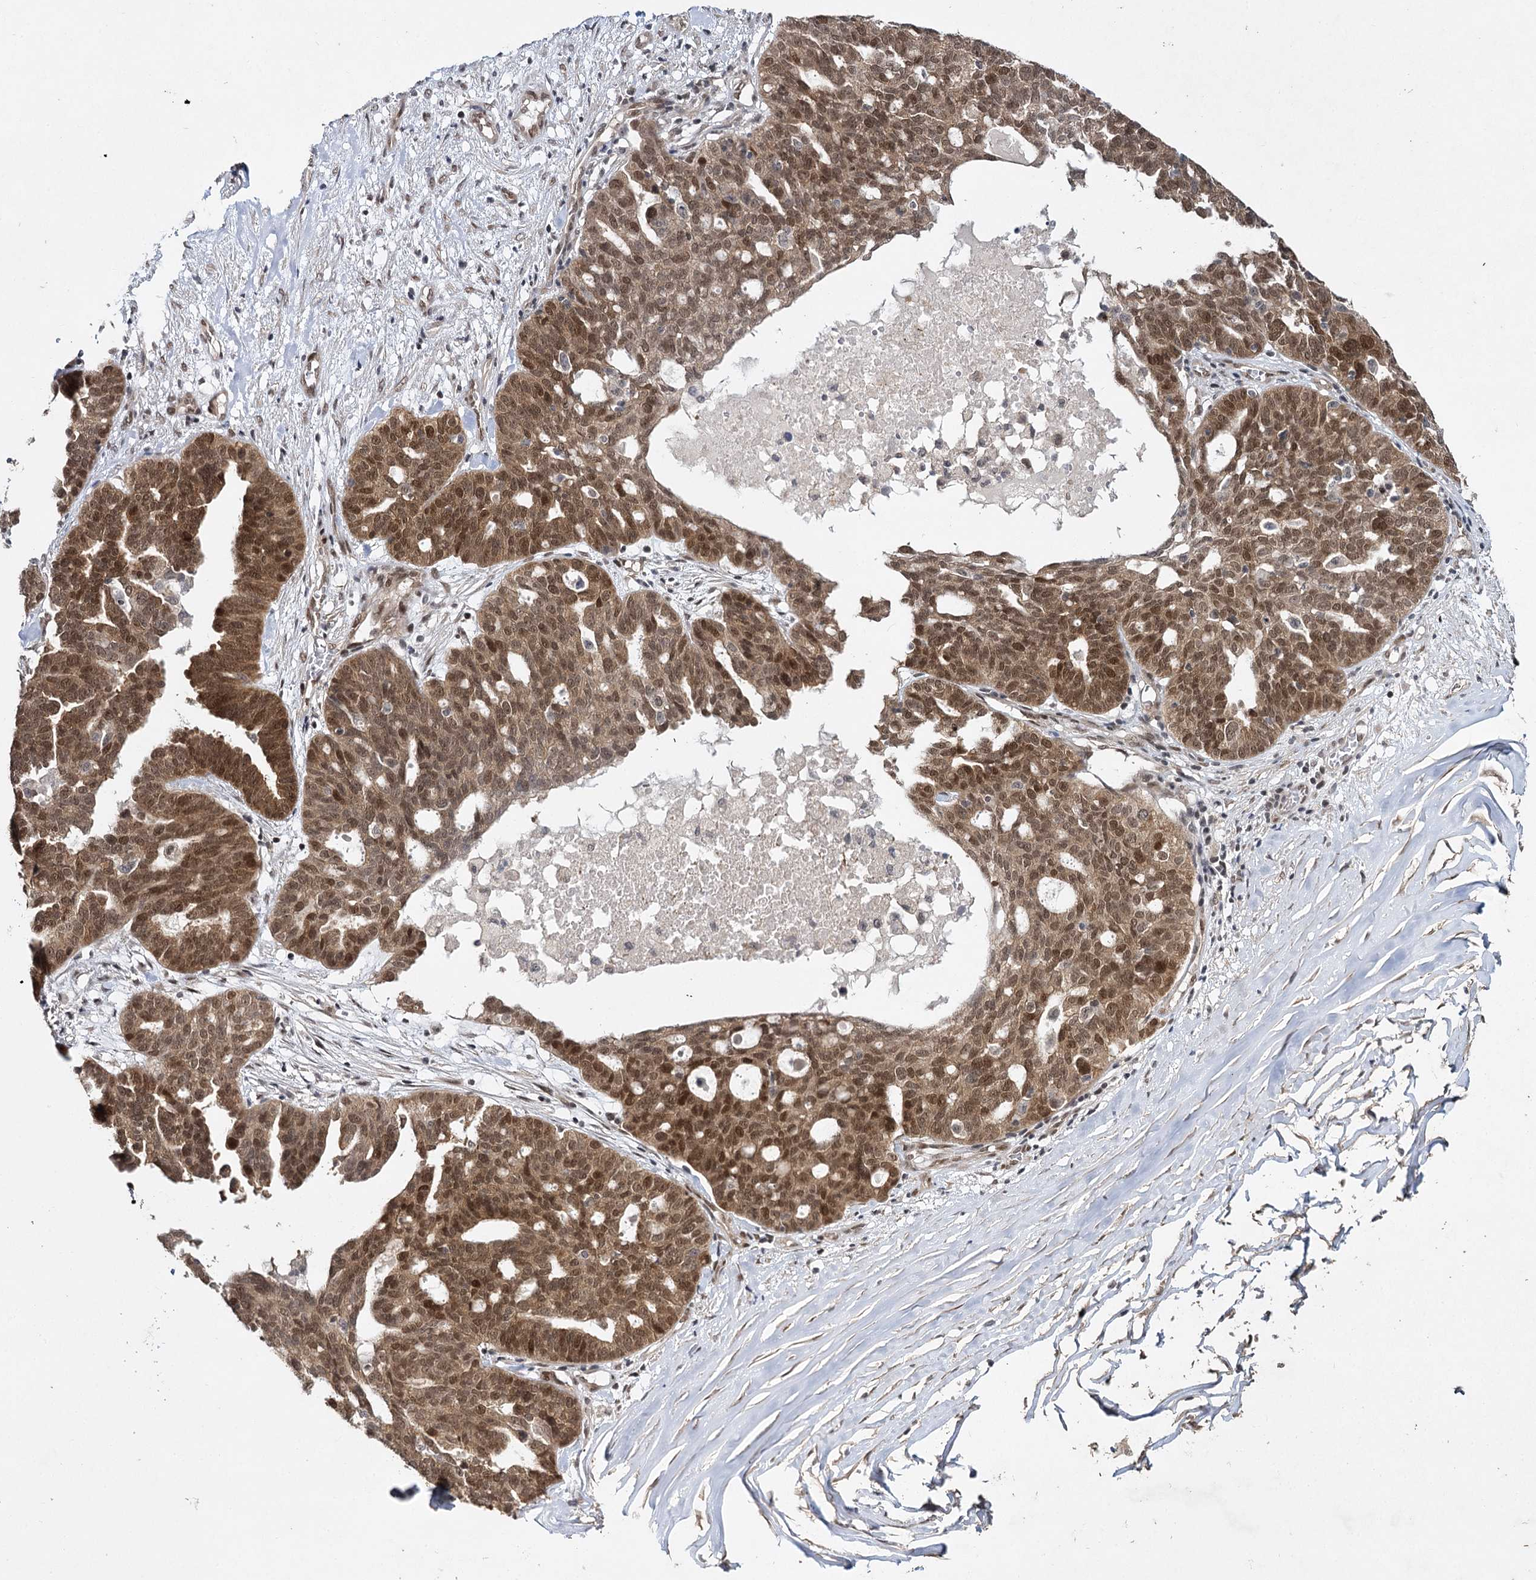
{"staining": {"intensity": "moderate", "quantity": ">75%", "location": "cytoplasmic/membranous,nuclear"}, "tissue": "ovarian cancer", "cell_type": "Tumor cells", "image_type": "cancer", "snomed": [{"axis": "morphology", "description": "Cystadenocarcinoma, serous, NOS"}, {"axis": "topography", "description": "Ovary"}], "caption": "Immunohistochemistry photomicrograph of ovarian cancer (serous cystadenocarcinoma) stained for a protein (brown), which demonstrates medium levels of moderate cytoplasmic/membranous and nuclear positivity in about >75% of tumor cells.", "gene": "DCUN1D4", "patient": {"sex": "female", "age": 59}}